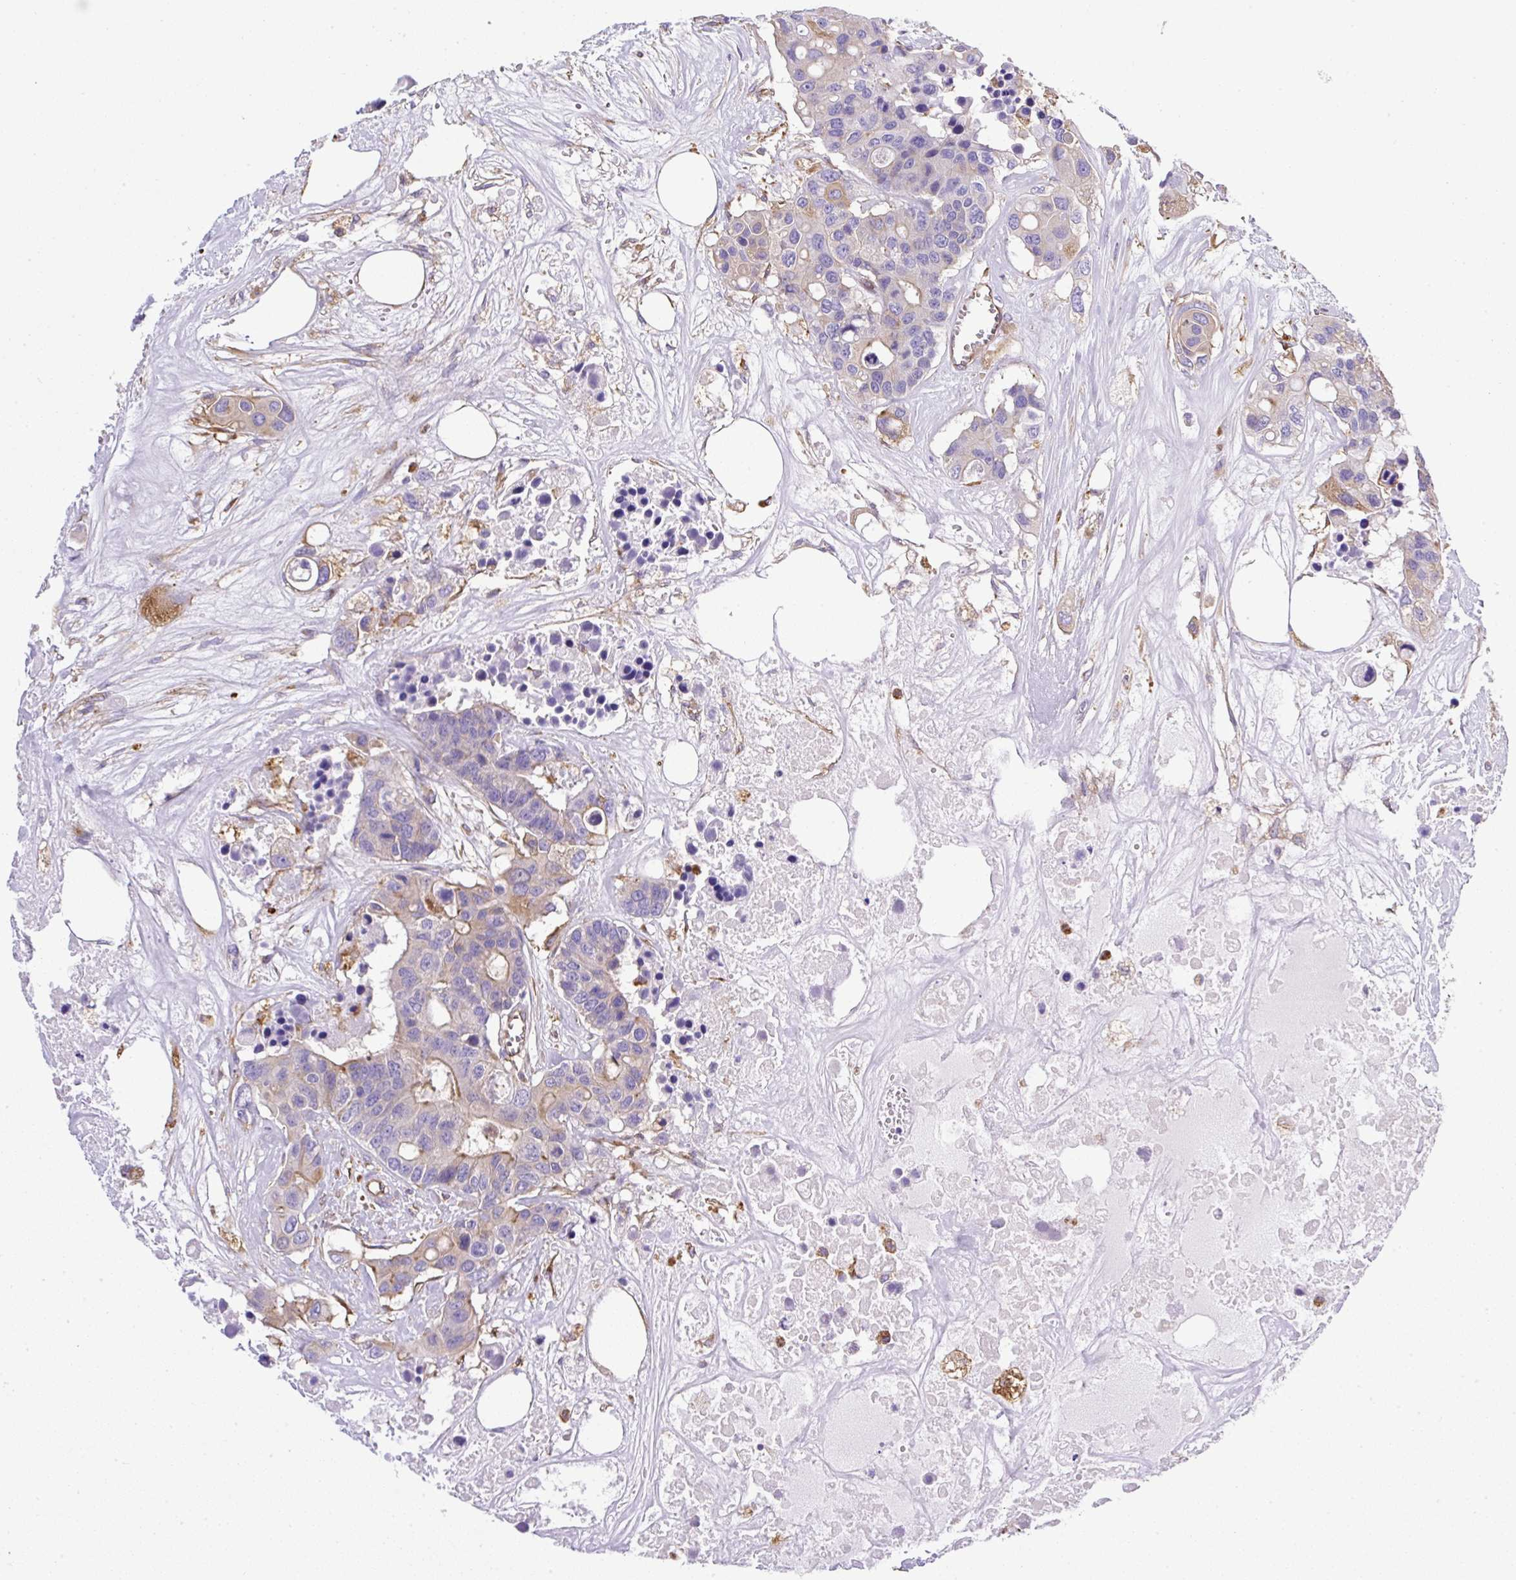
{"staining": {"intensity": "moderate", "quantity": "<25%", "location": "cytoplasmic/membranous"}, "tissue": "colorectal cancer", "cell_type": "Tumor cells", "image_type": "cancer", "snomed": [{"axis": "morphology", "description": "Adenocarcinoma, NOS"}, {"axis": "topography", "description": "Colon"}], "caption": "A histopathology image of human adenocarcinoma (colorectal) stained for a protein exhibits moderate cytoplasmic/membranous brown staining in tumor cells. (Brightfield microscopy of DAB IHC at high magnification).", "gene": "MAGEB5", "patient": {"sex": "male", "age": 77}}